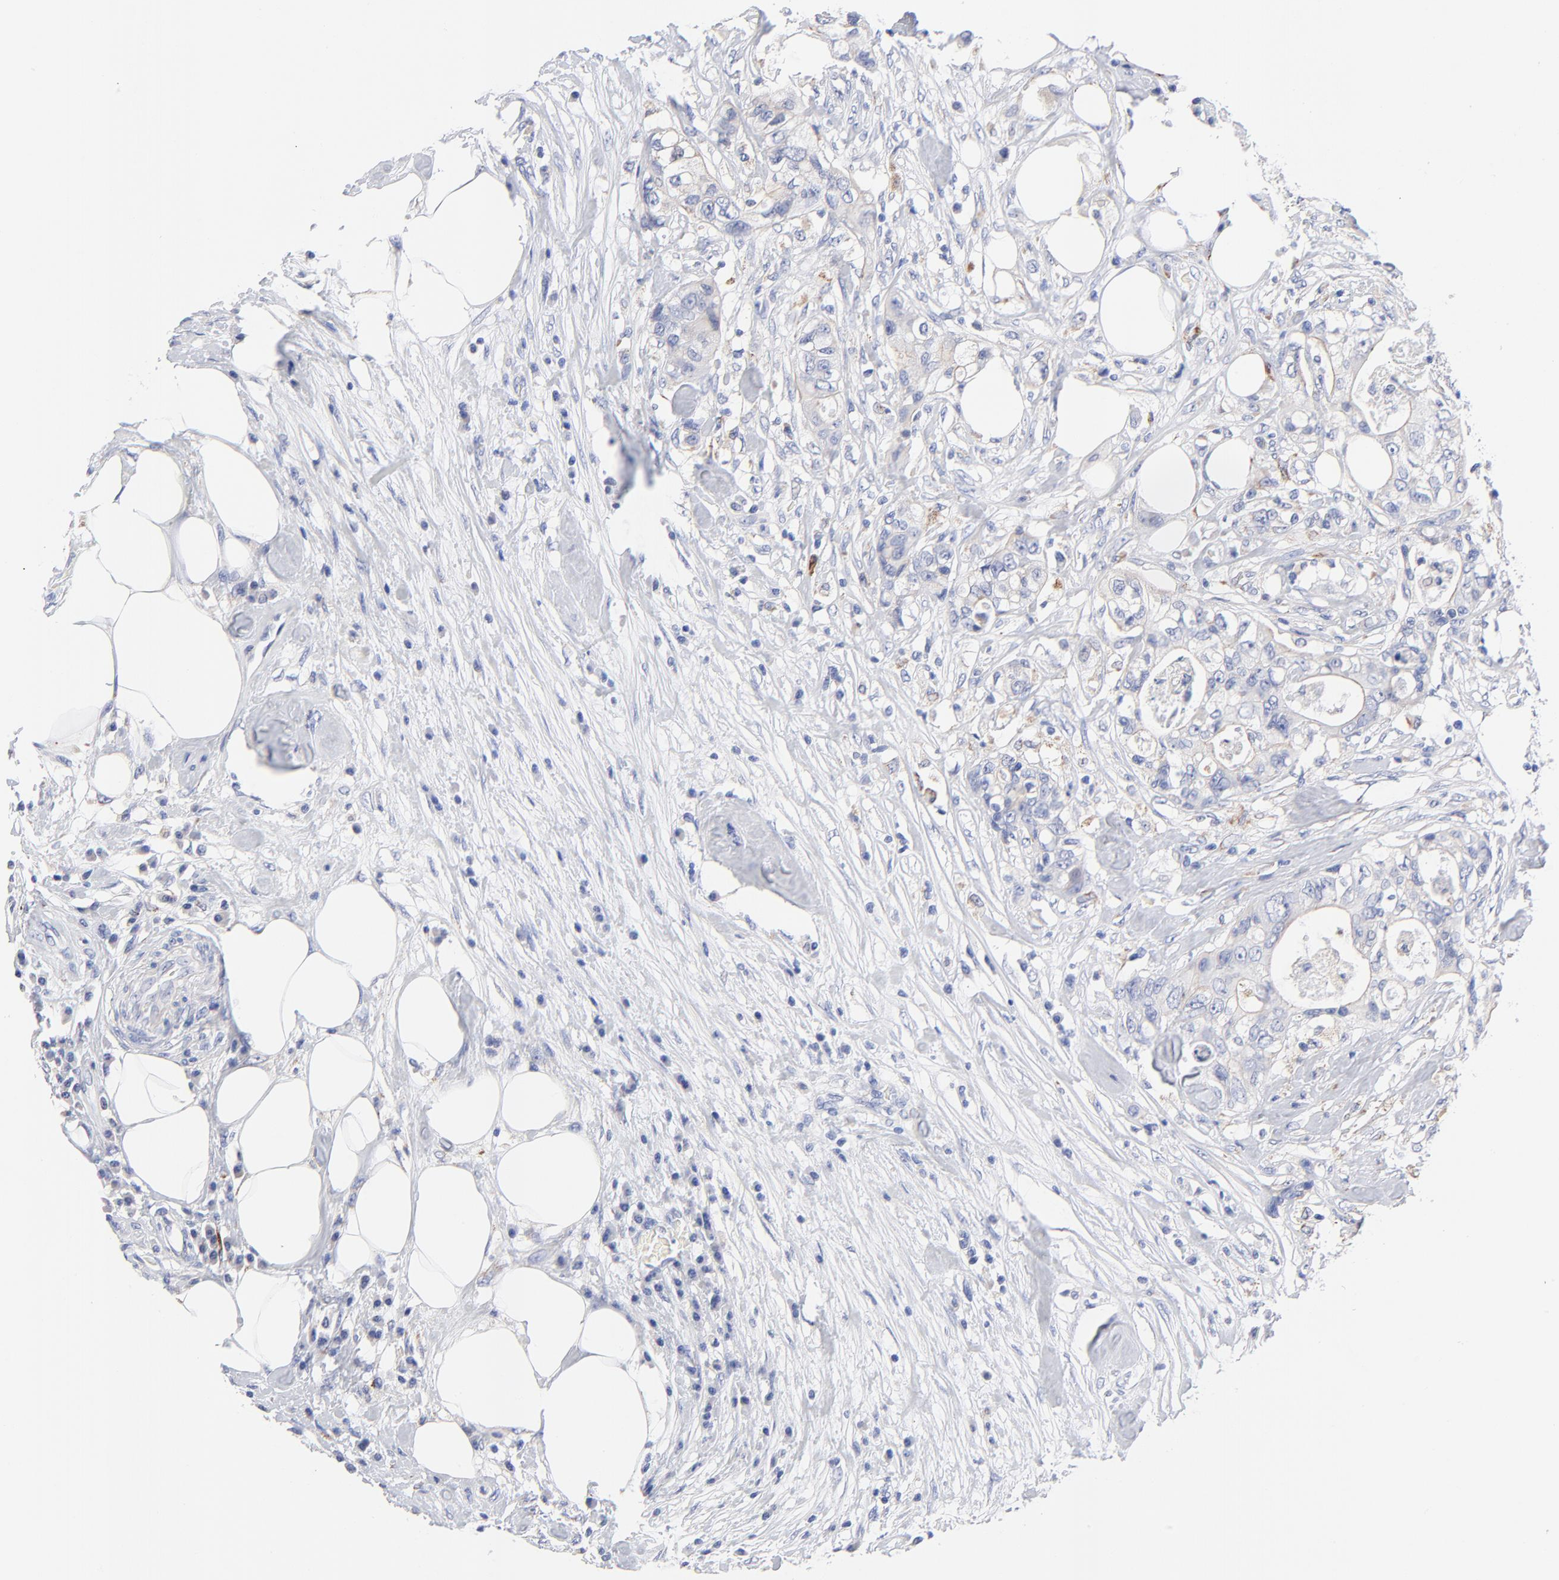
{"staining": {"intensity": "negative", "quantity": "none", "location": "none"}, "tissue": "colorectal cancer", "cell_type": "Tumor cells", "image_type": "cancer", "snomed": [{"axis": "morphology", "description": "Adenocarcinoma, NOS"}, {"axis": "topography", "description": "Rectum"}], "caption": "Colorectal cancer was stained to show a protein in brown. There is no significant positivity in tumor cells.", "gene": "FBXO10", "patient": {"sex": "female", "age": 57}}